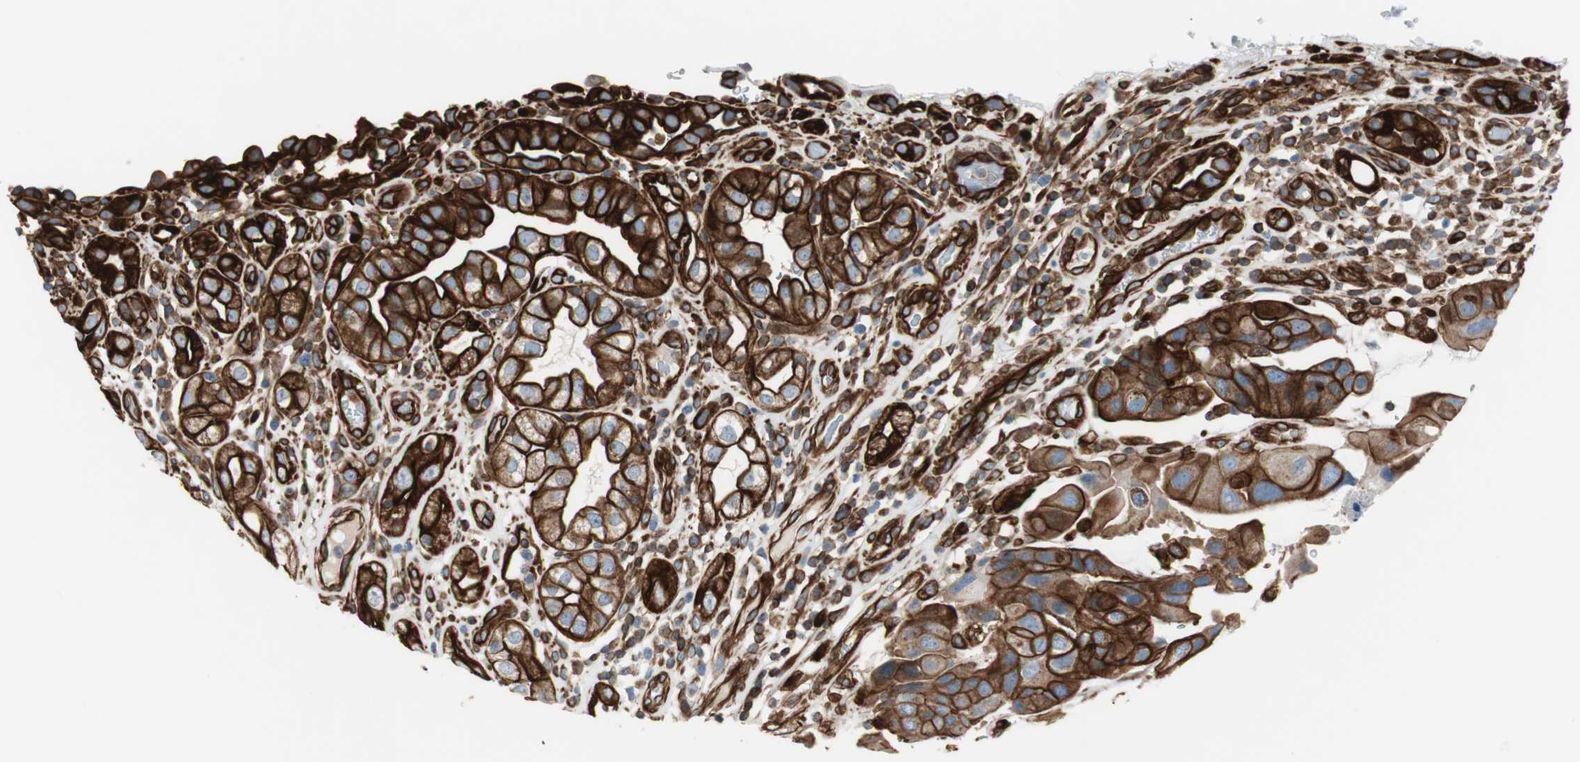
{"staining": {"intensity": "strong", "quantity": ">75%", "location": "cytoplasmic/membranous"}, "tissue": "urothelial cancer", "cell_type": "Tumor cells", "image_type": "cancer", "snomed": [{"axis": "morphology", "description": "Urothelial carcinoma, High grade"}, {"axis": "topography", "description": "Urinary bladder"}], "caption": "Immunohistochemical staining of urothelial cancer demonstrates strong cytoplasmic/membranous protein positivity in about >75% of tumor cells. The protein is shown in brown color, while the nuclei are stained blue.", "gene": "TCTA", "patient": {"sex": "female", "age": 64}}